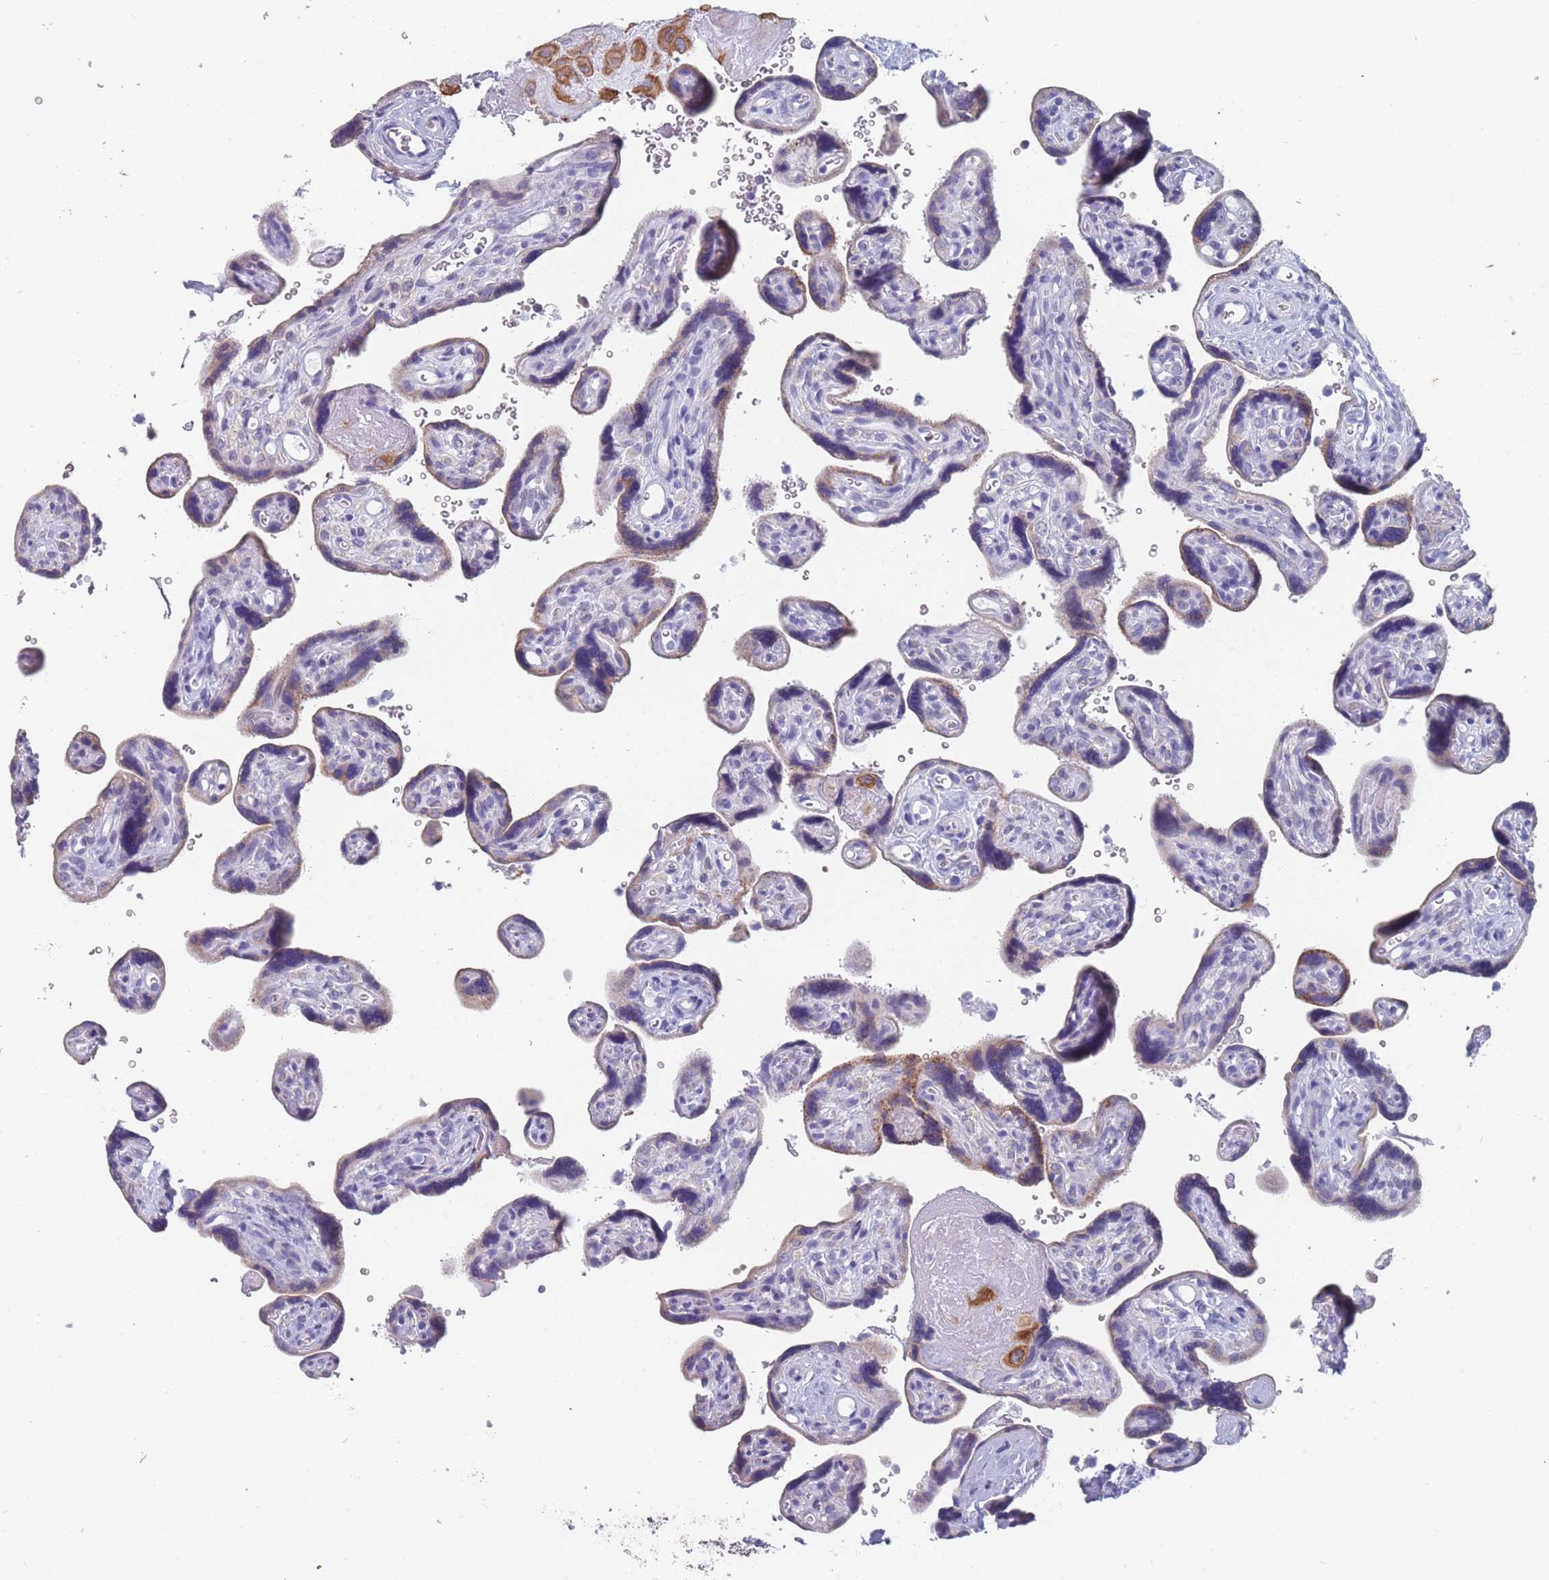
{"staining": {"intensity": "strong", "quantity": ">75%", "location": "cytoplasmic/membranous"}, "tissue": "placenta", "cell_type": "Decidual cells", "image_type": "normal", "snomed": [{"axis": "morphology", "description": "Normal tissue, NOS"}, {"axis": "topography", "description": "Placenta"}], "caption": "Placenta stained with DAB (3,3'-diaminobenzidine) IHC displays high levels of strong cytoplasmic/membranous expression in approximately >75% of decidual cells.", "gene": "TMED10", "patient": {"sex": "female", "age": 39}}